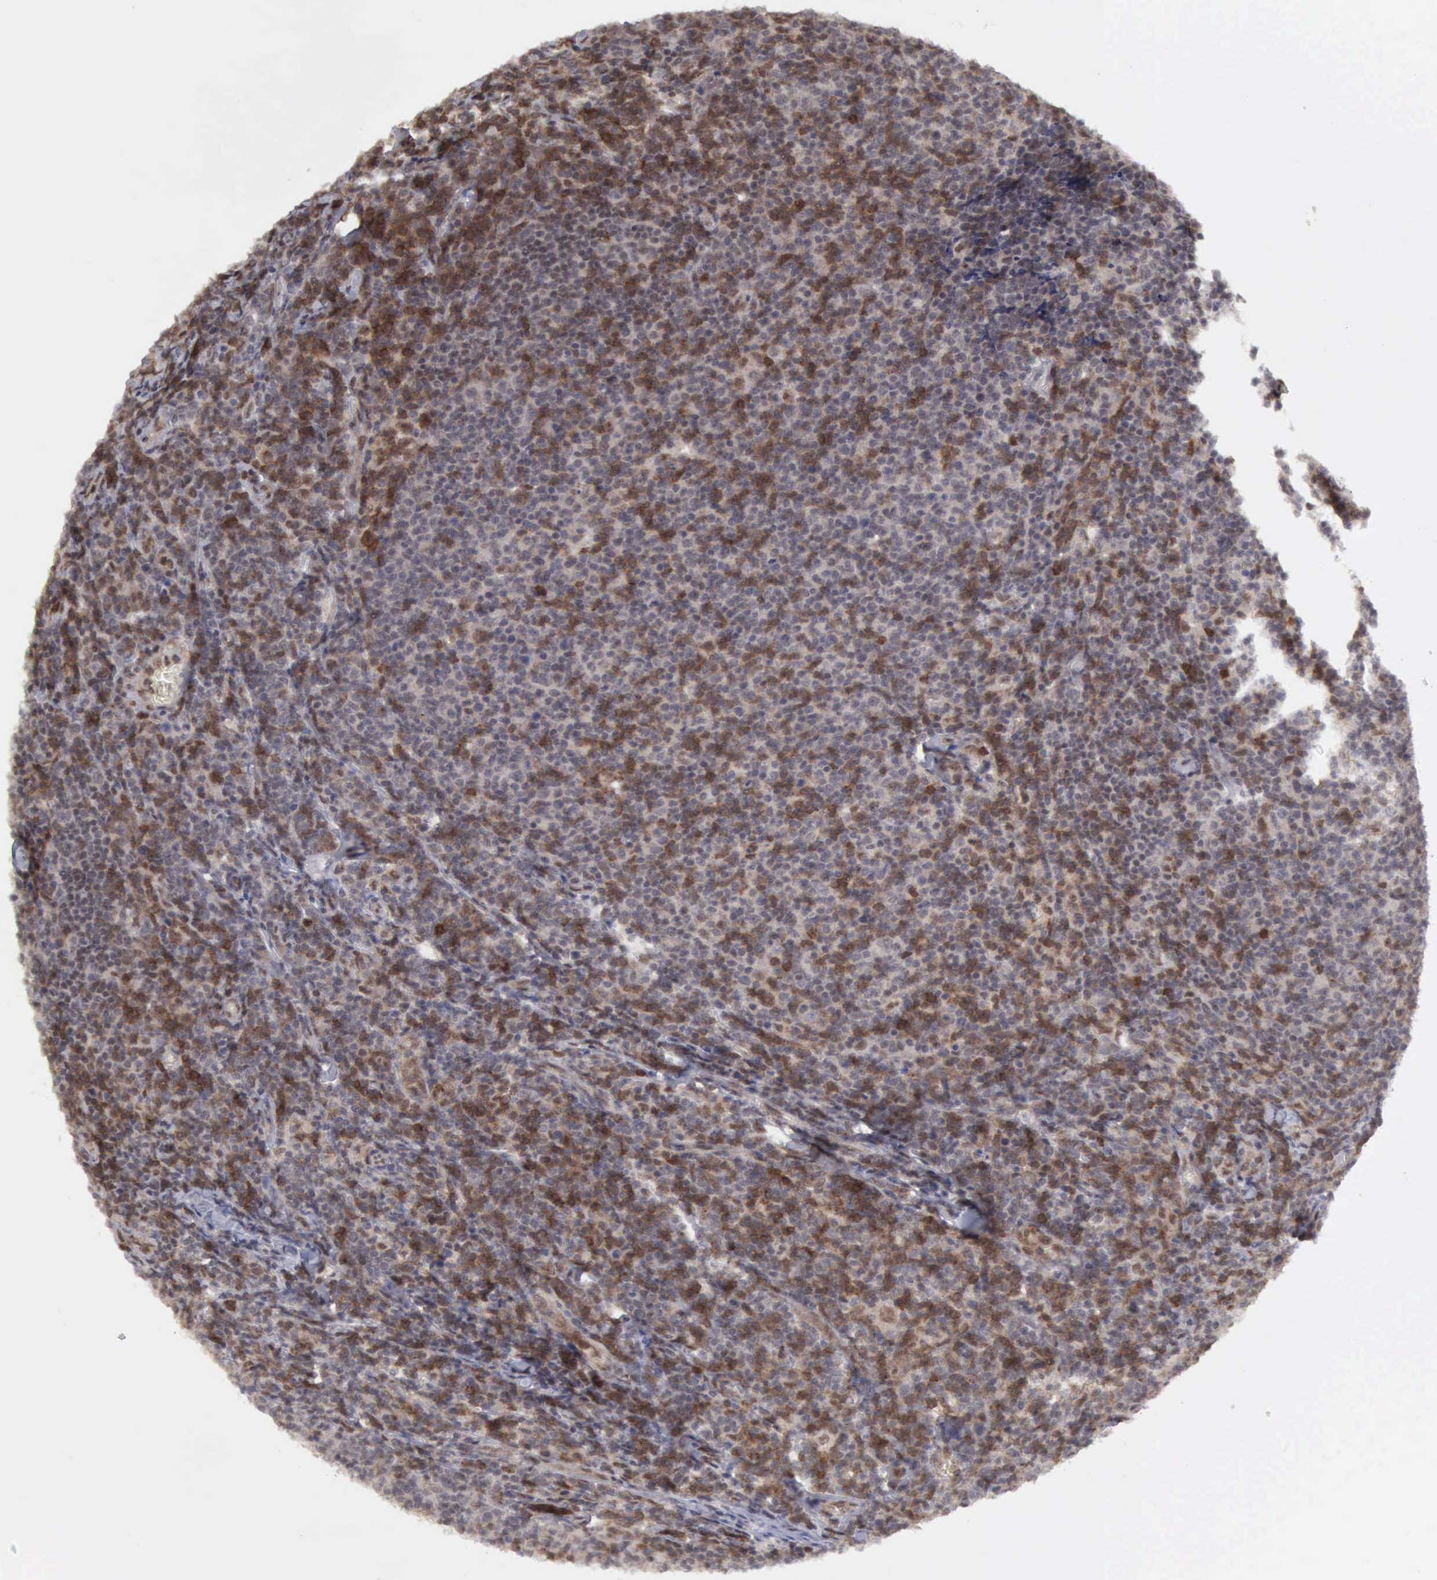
{"staining": {"intensity": "moderate", "quantity": "25%-75%", "location": "cytoplasmic/membranous,nuclear"}, "tissue": "lymphoma", "cell_type": "Tumor cells", "image_type": "cancer", "snomed": [{"axis": "morphology", "description": "Malignant lymphoma, non-Hodgkin's type, Low grade"}, {"axis": "topography", "description": "Lymph node"}], "caption": "Human lymphoma stained with a protein marker shows moderate staining in tumor cells.", "gene": "CDKN2A", "patient": {"sex": "male", "age": 74}}